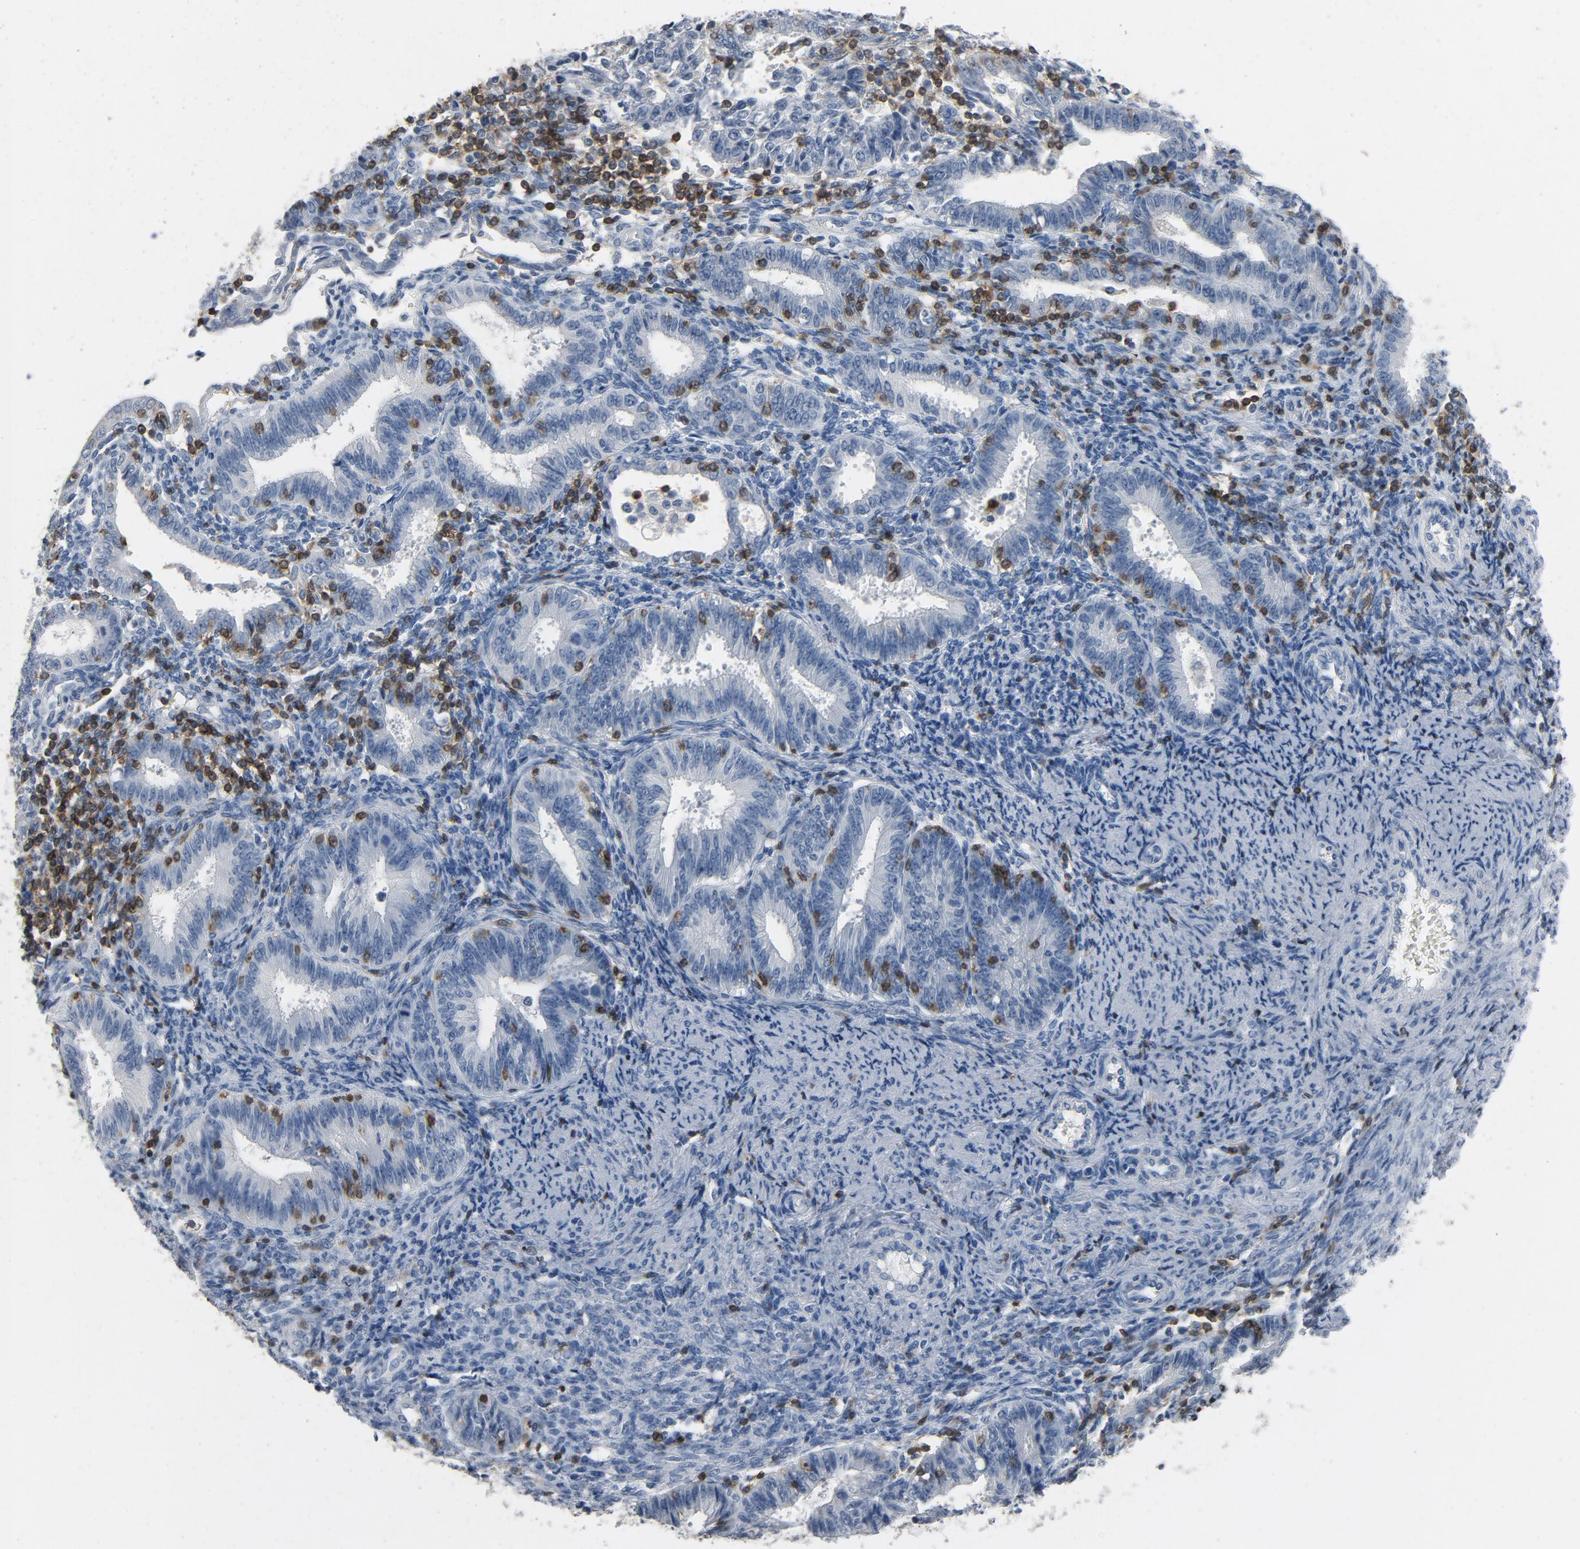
{"staining": {"intensity": "negative", "quantity": "none", "location": "none"}, "tissue": "endometrial cancer", "cell_type": "Tumor cells", "image_type": "cancer", "snomed": [{"axis": "morphology", "description": "Adenocarcinoma, NOS"}, {"axis": "topography", "description": "Endometrium"}], "caption": "IHC photomicrograph of human endometrial cancer (adenocarcinoma) stained for a protein (brown), which shows no positivity in tumor cells.", "gene": "LCK", "patient": {"sex": "female", "age": 42}}